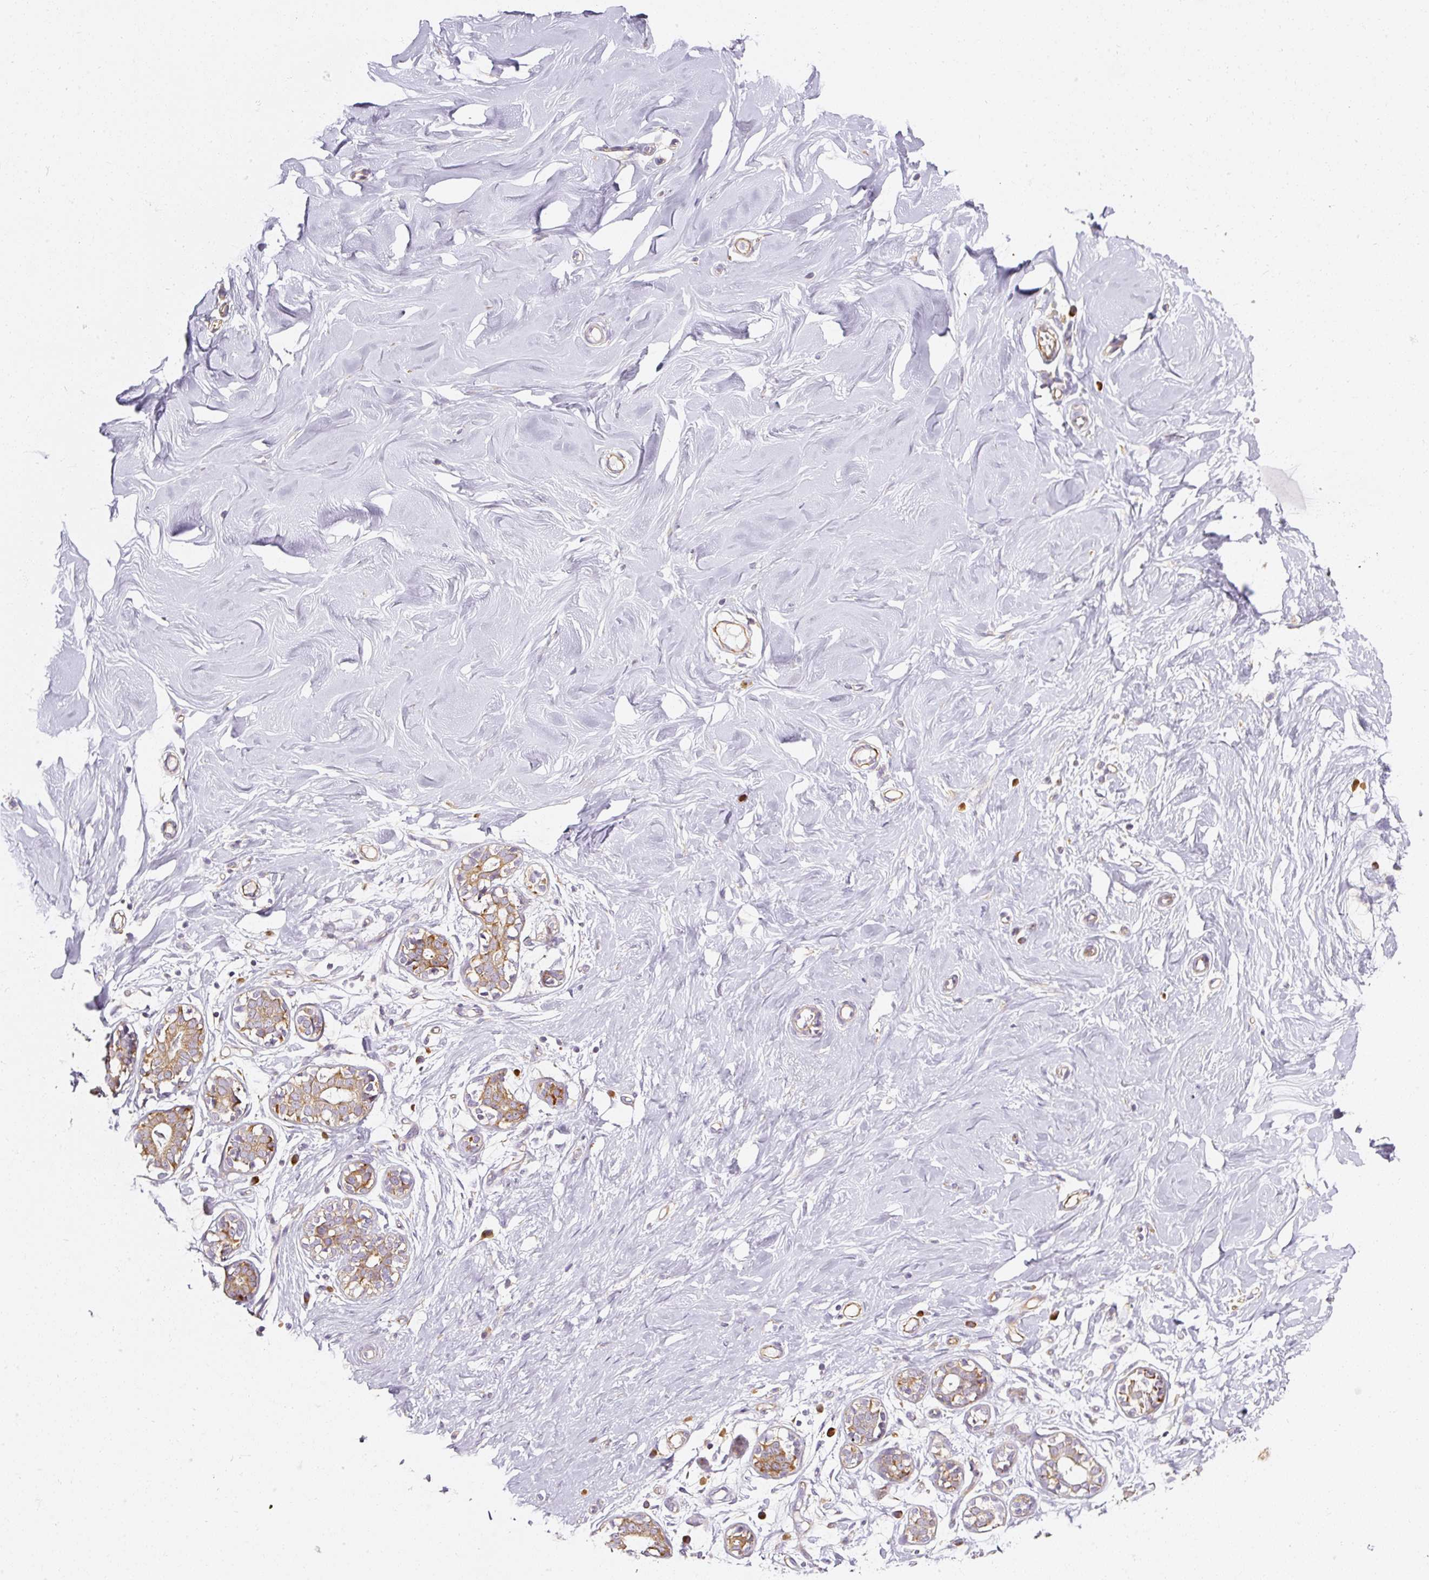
{"staining": {"intensity": "negative", "quantity": "none", "location": "none"}, "tissue": "breast", "cell_type": "Adipocytes", "image_type": "normal", "snomed": [{"axis": "morphology", "description": "Normal tissue, NOS"}, {"axis": "topography", "description": "Breast"}], "caption": "The IHC micrograph has no significant positivity in adipocytes of breast.", "gene": "RPL10A", "patient": {"sex": "female", "age": 27}}